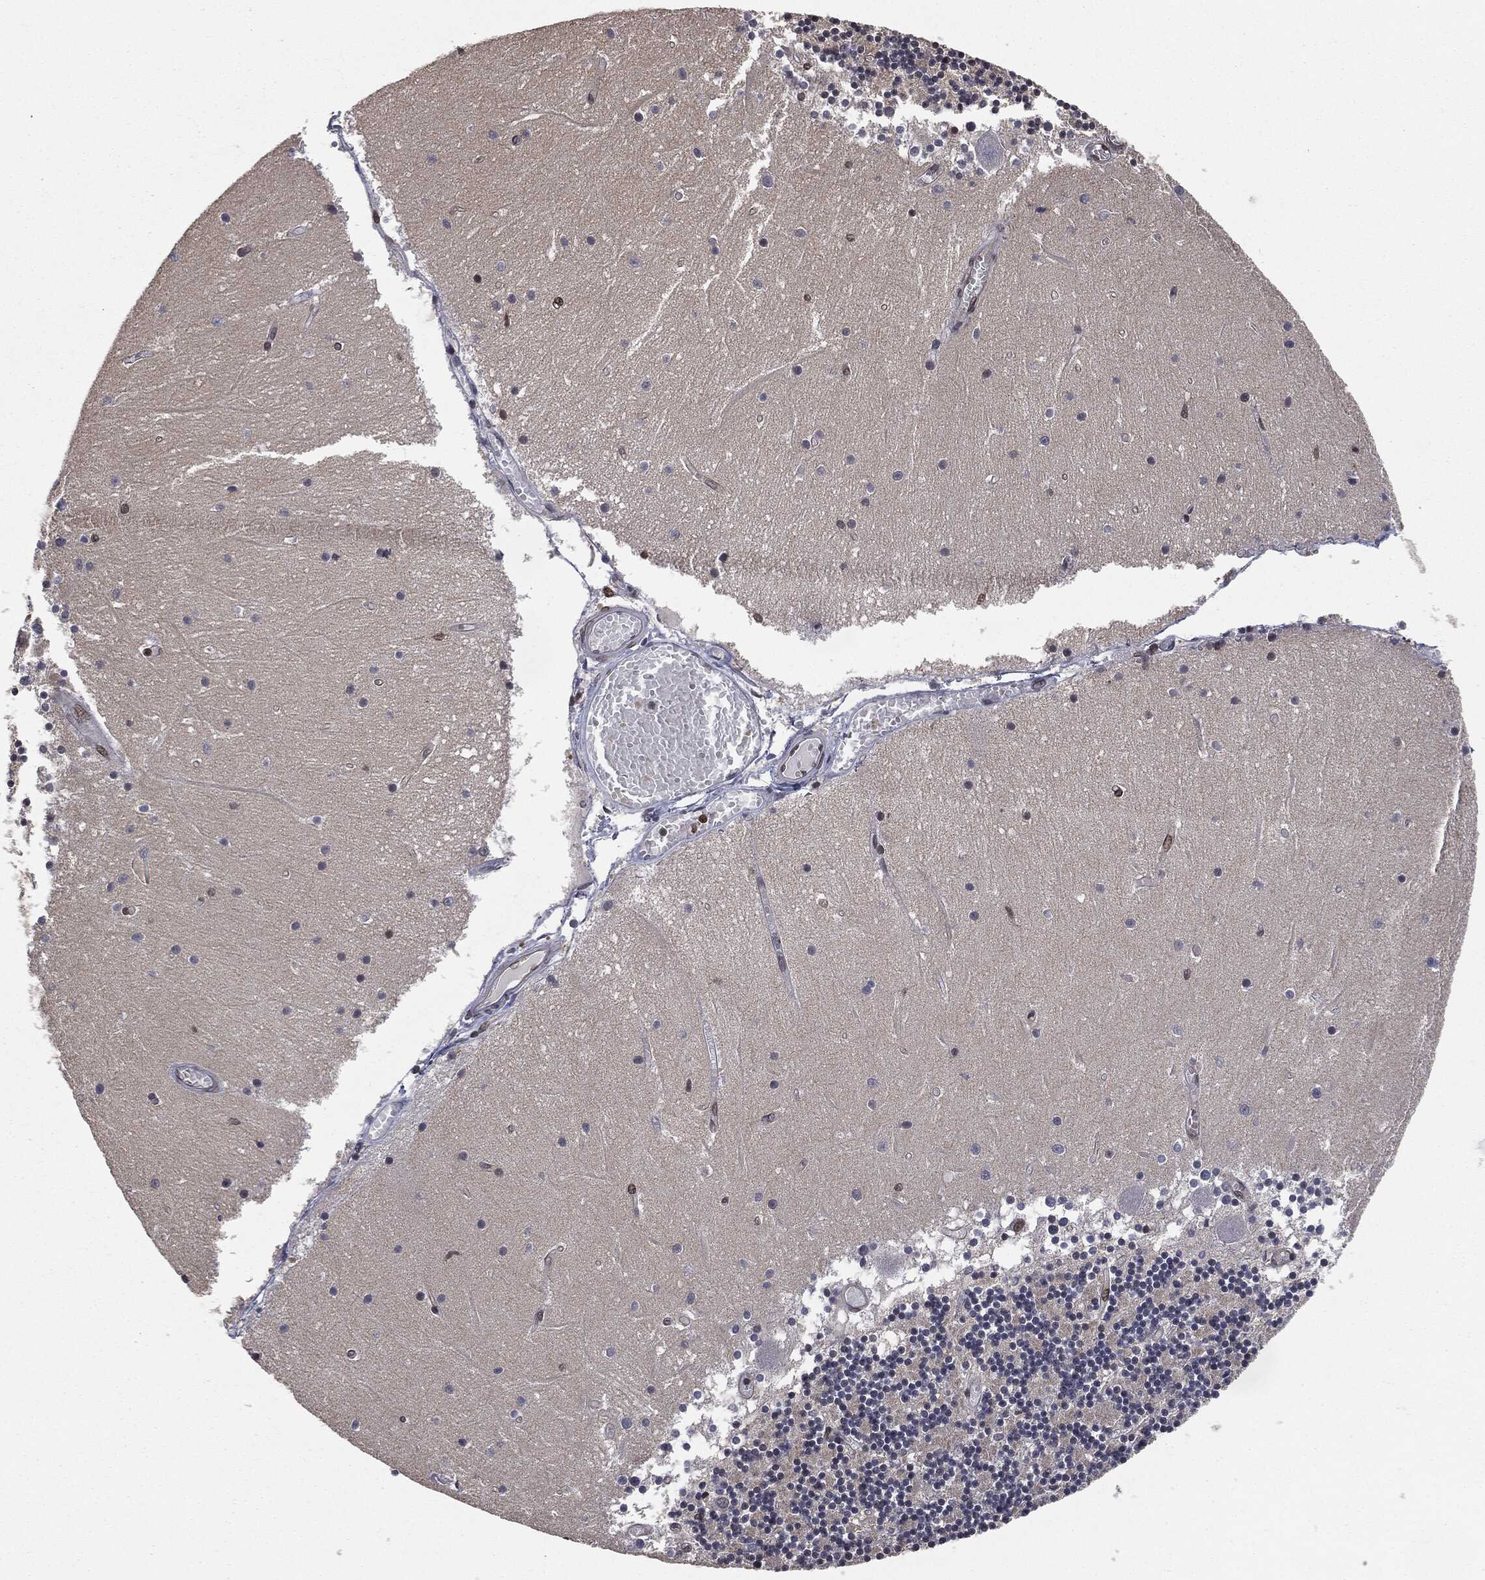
{"staining": {"intensity": "negative", "quantity": "none", "location": "none"}, "tissue": "cerebellum", "cell_type": "Cells in granular layer", "image_type": "normal", "snomed": [{"axis": "morphology", "description": "Normal tissue, NOS"}, {"axis": "topography", "description": "Cerebellum"}], "caption": "Photomicrograph shows no protein staining in cells in granular layer of benign cerebellum.", "gene": "TBC1D22A", "patient": {"sex": "female", "age": 28}}